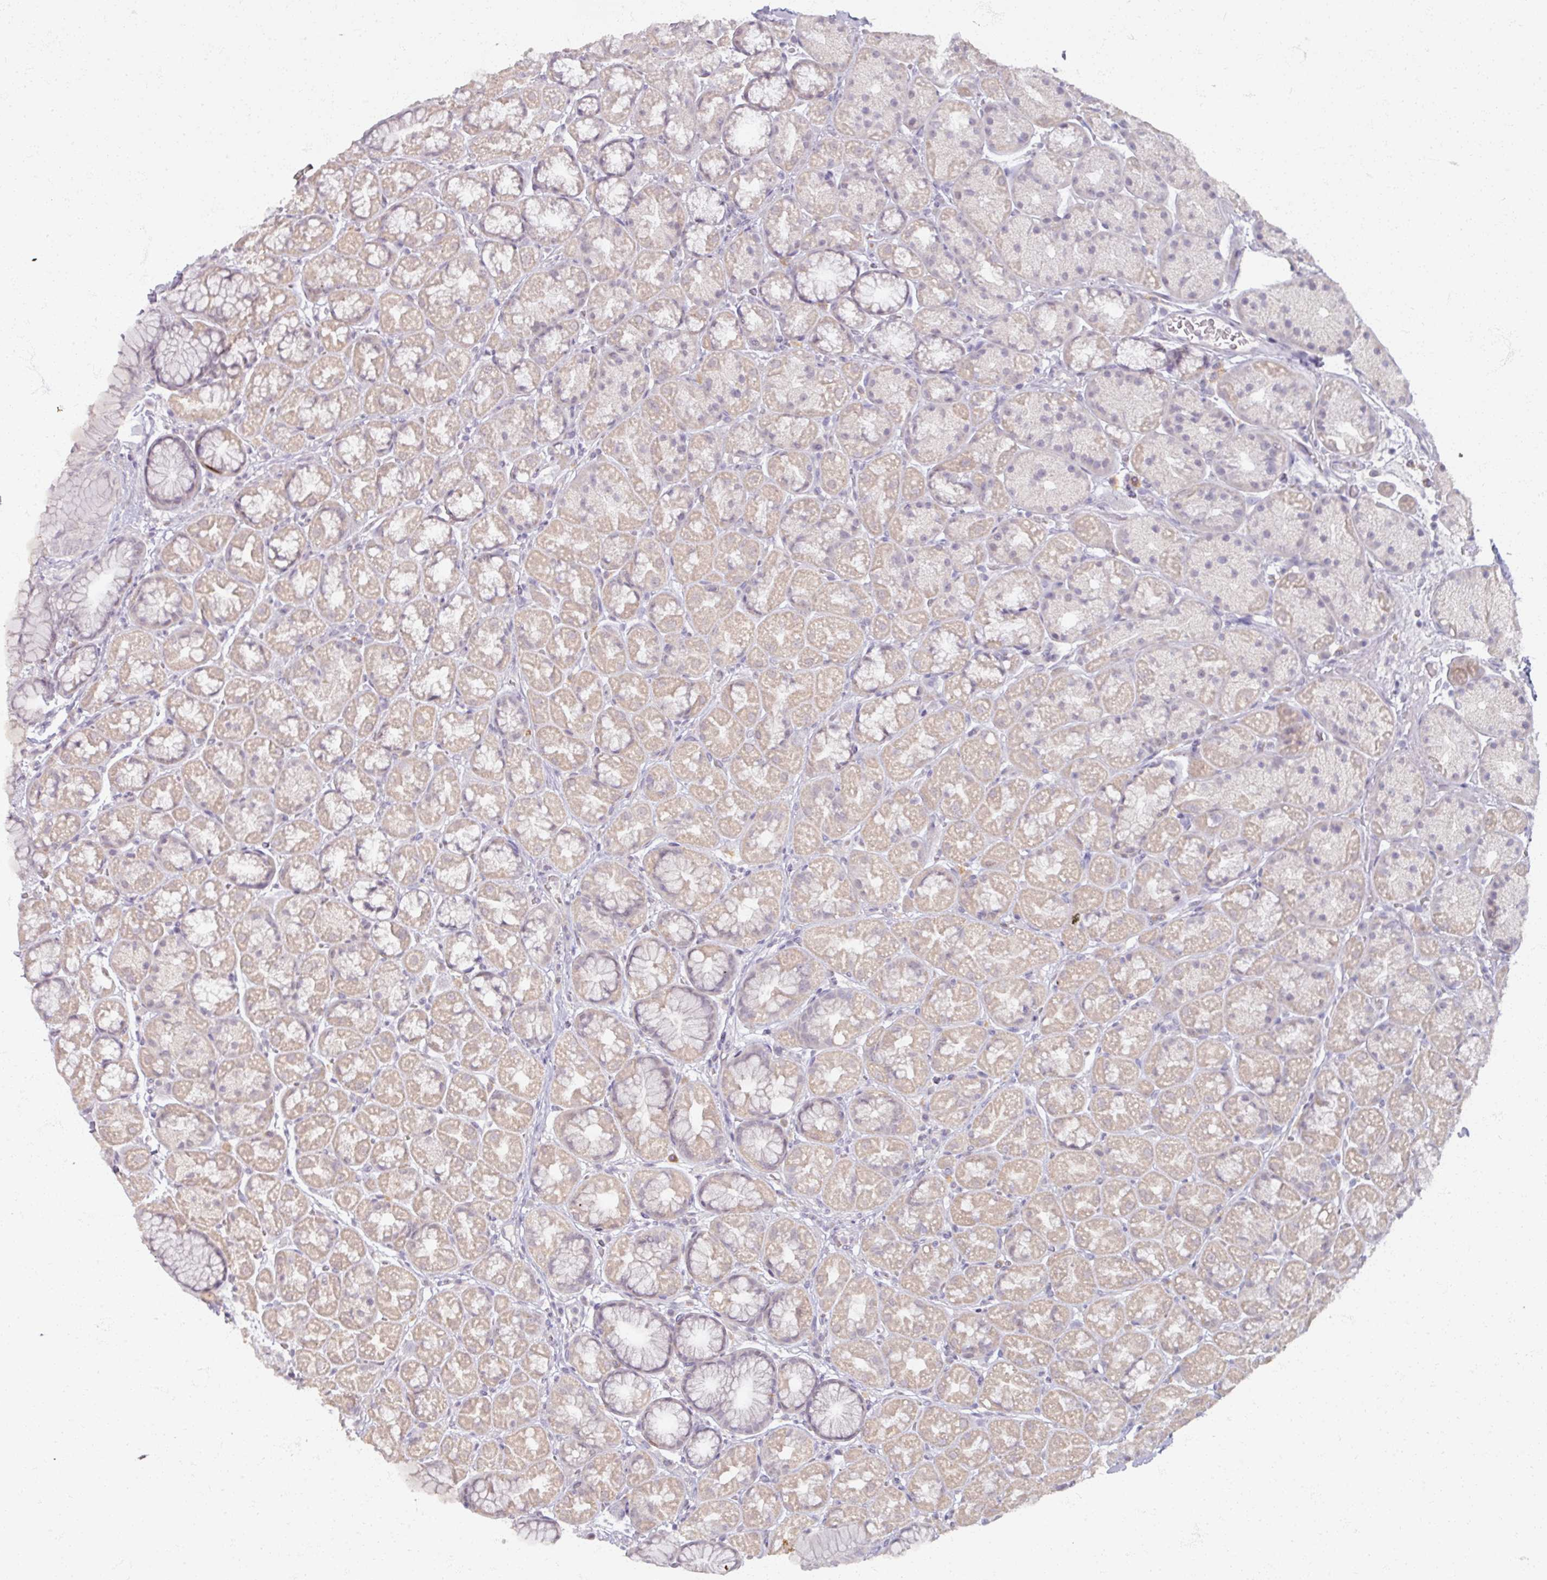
{"staining": {"intensity": "weak", "quantity": "25%-75%", "location": "cytoplasmic/membranous"}, "tissue": "stomach", "cell_type": "Glandular cells", "image_type": "normal", "snomed": [{"axis": "morphology", "description": "Normal tissue, NOS"}, {"axis": "topography", "description": "Stomach, lower"}], "caption": "Immunohistochemistry micrograph of benign stomach: stomach stained using immunohistochemistry (IHC) exhibits low levels of weak protein expression localized specifically in the cytoplasmic/membranous of glandular cells, appearing as a cytoplasmic/membranous brown color.", "gene": "SOX11", "patient": {"sex": "male", "age": 67}}